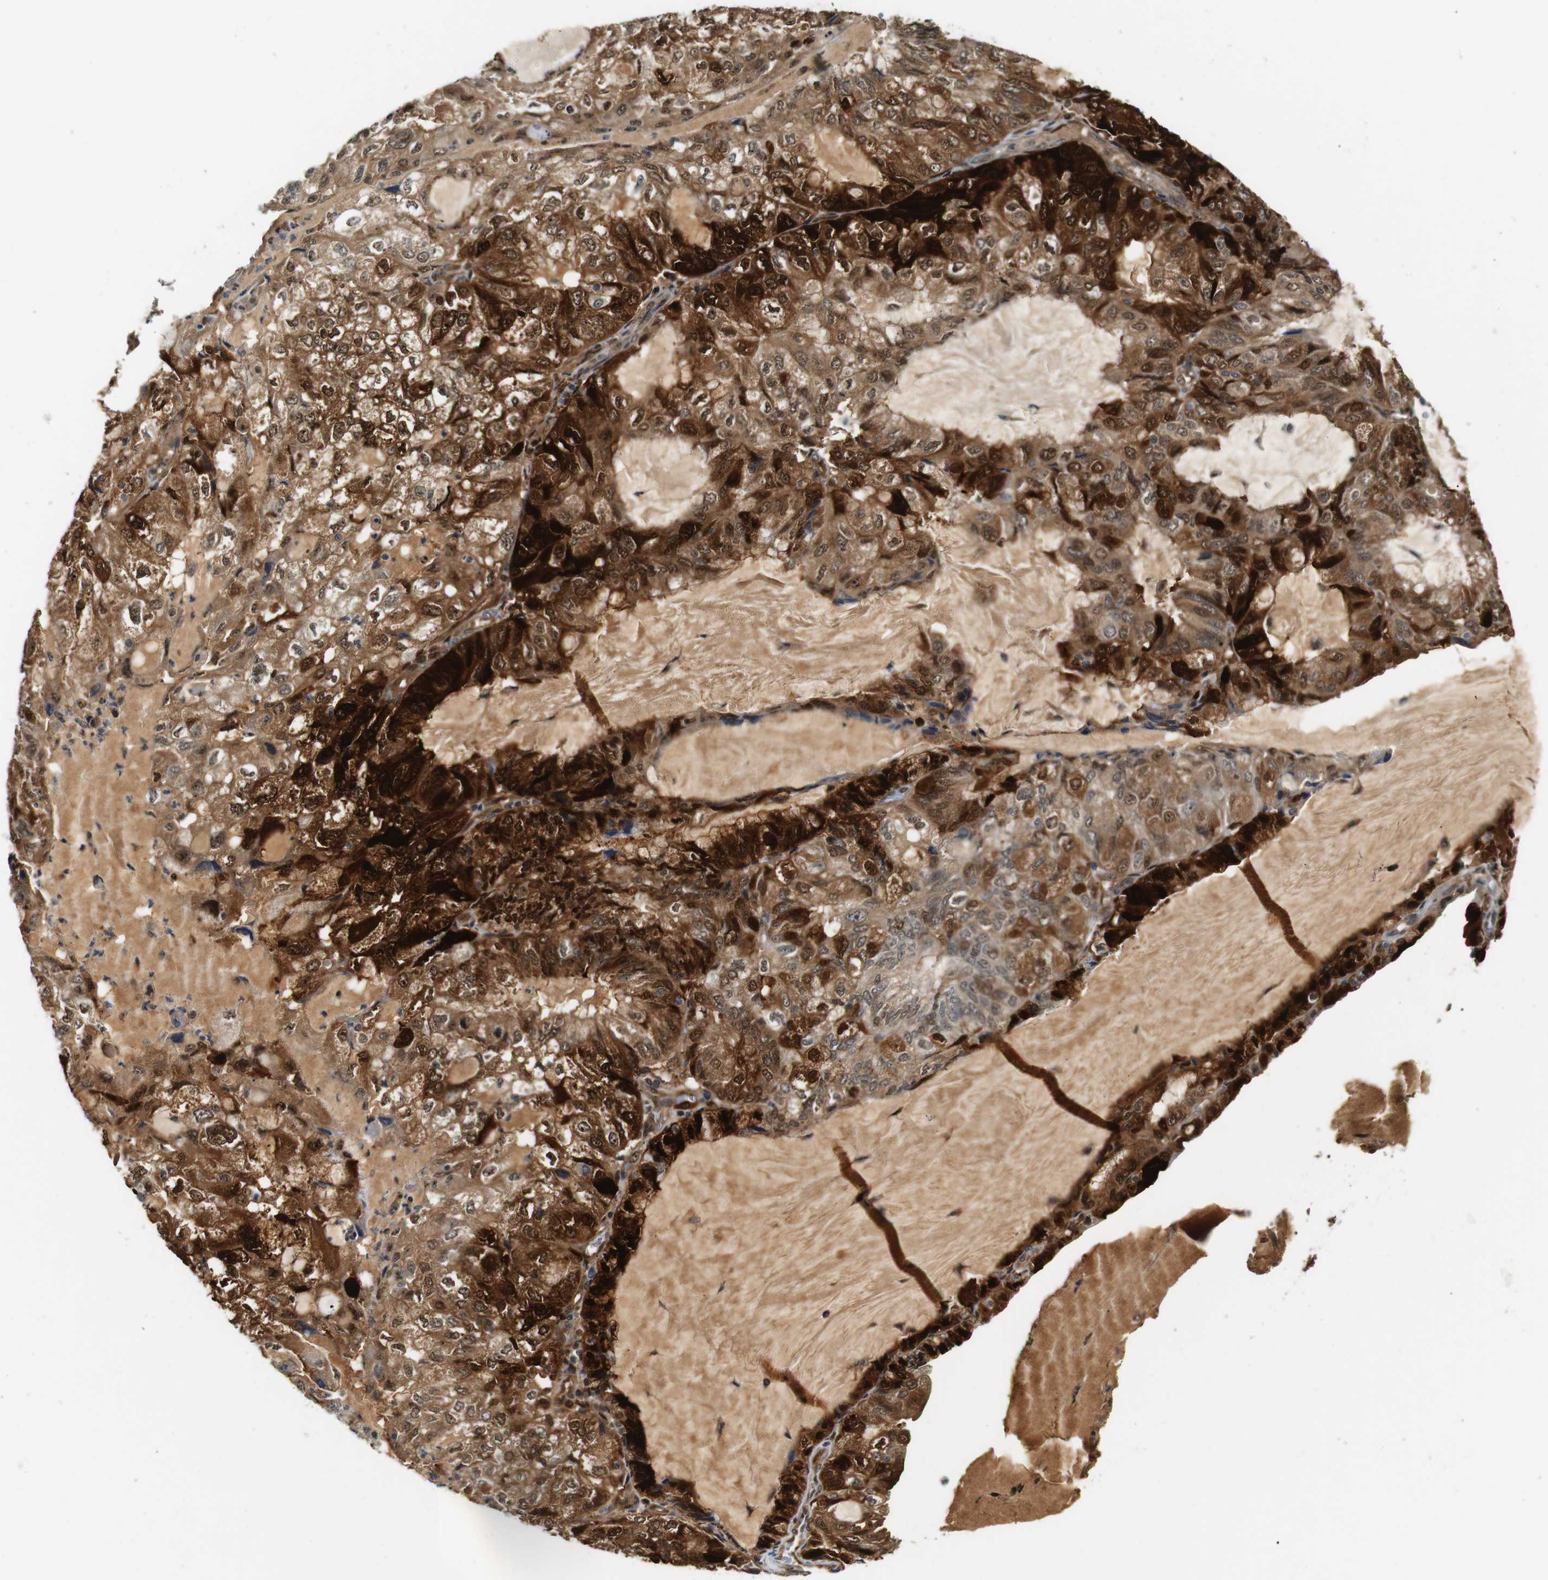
{"staining": {"intensity": "strong", "quantity": ">75%", "location": "cytoplasmic/membranous,nuclear"}, "tissue": "endometrial cancer", "cell_type": "Tumor cells", "image_type": "cancer", "snomed": [{"axis": "morphology", "description": "Adenocarcinoma, NOS"}, {"axis": "topography", "description": "Endometrium"}], "caption": "Protein staining demonstrates strong cytoplasmic/membranous and nuclear staining in about >75% of tumor cells in endometrial adenocarcinoma.", "gene": "LXN", "patient": {"sex": "female", "age": 81}}